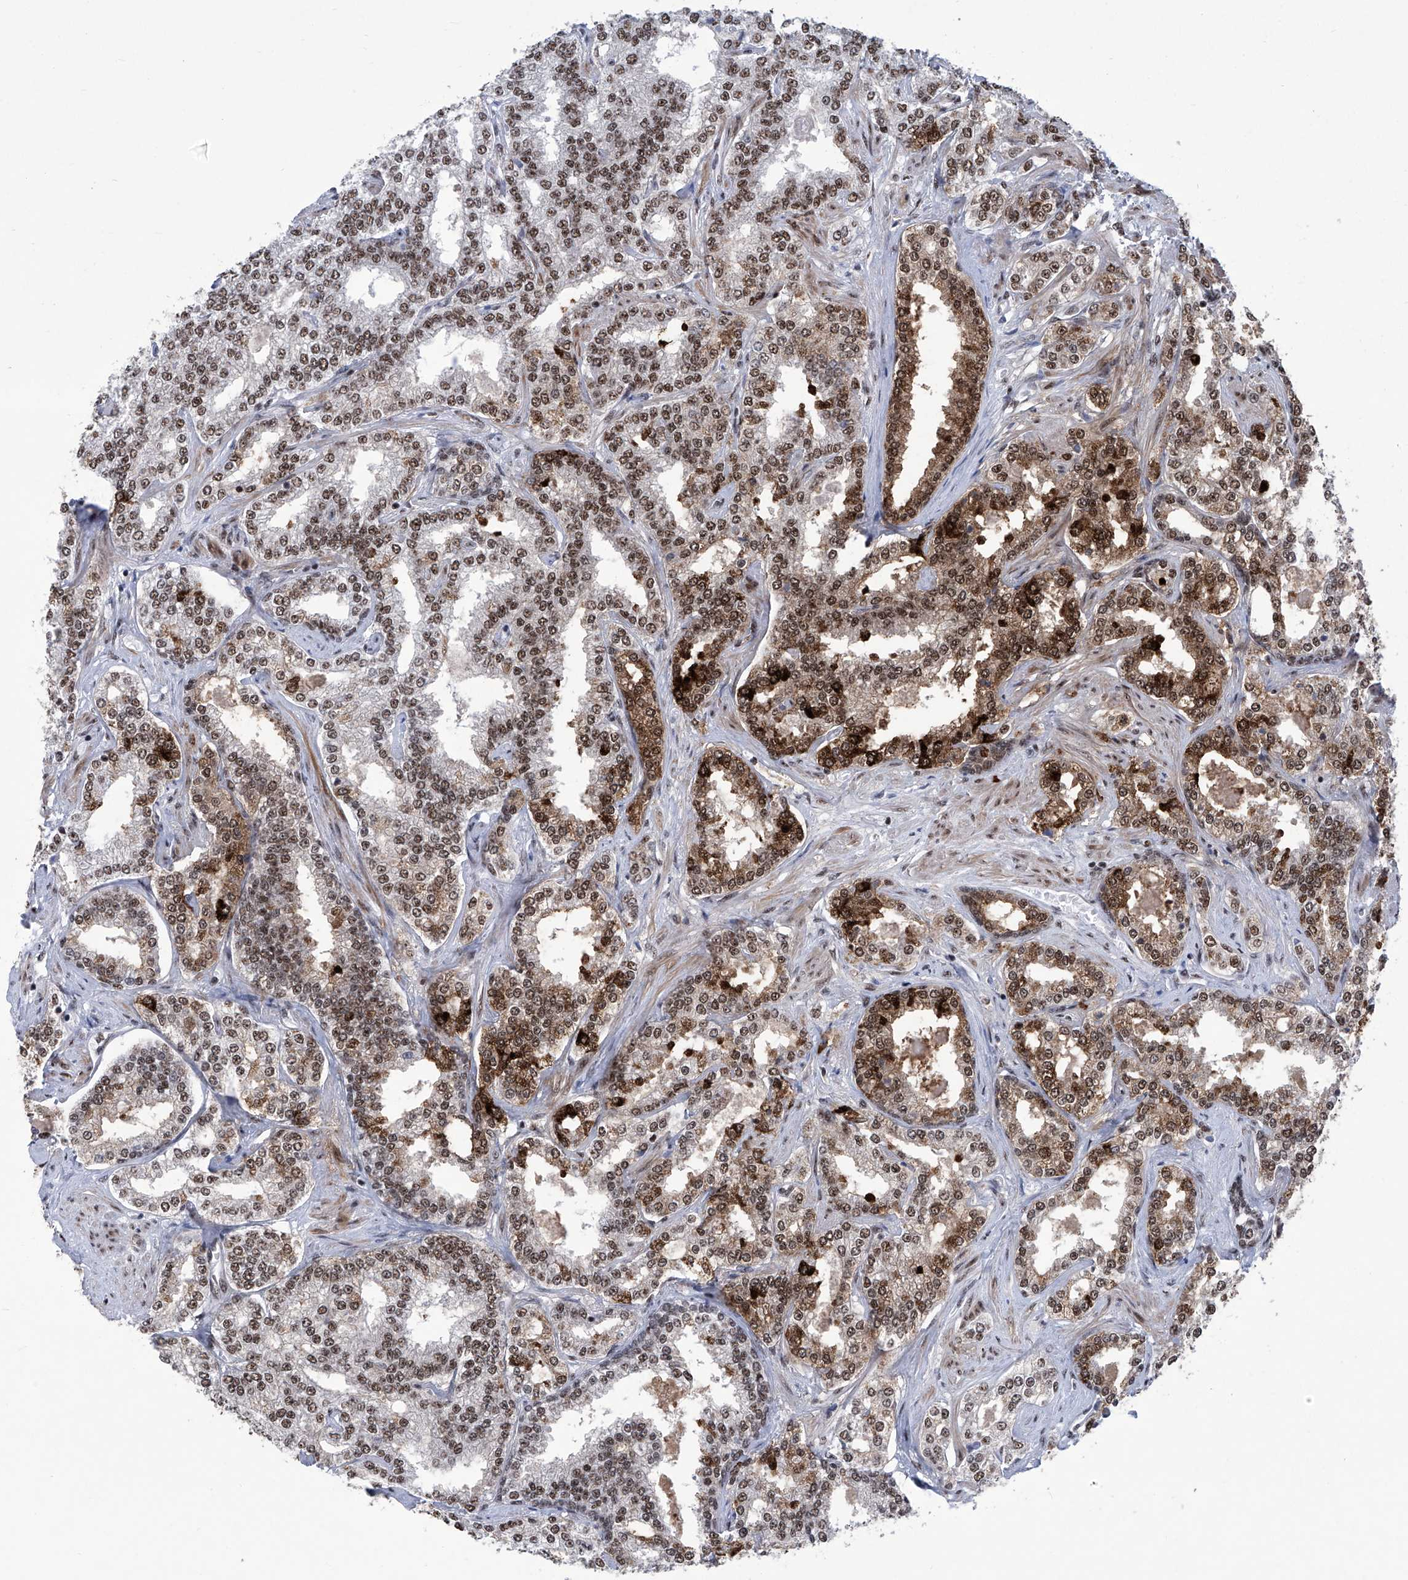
{"staining": {"intensity": "moderate", "quantity": ">75%", "location": "cytoplasmic/membranous,nuclear"}, "tissue": "prostate cancer", "cell_type": "Tumor cells", "image_type": "cancer", "snomed": [{"axis": "morphology", "description": "Normal tissue, NOS"}, {"axis": "morphology", "description": "Adenocarcinoma, High grade"}, {"axis": "topography", "description": "Prostate"}], "caption": "DAB immunohistochemical staining of prostate cancer demonstrates moderate cytoplasmic/membranous and nuclear protein expression in approximately >75% of tumor cells.", "gene": "FBXL4", "patient": {"sex": "male", "age": 83}}